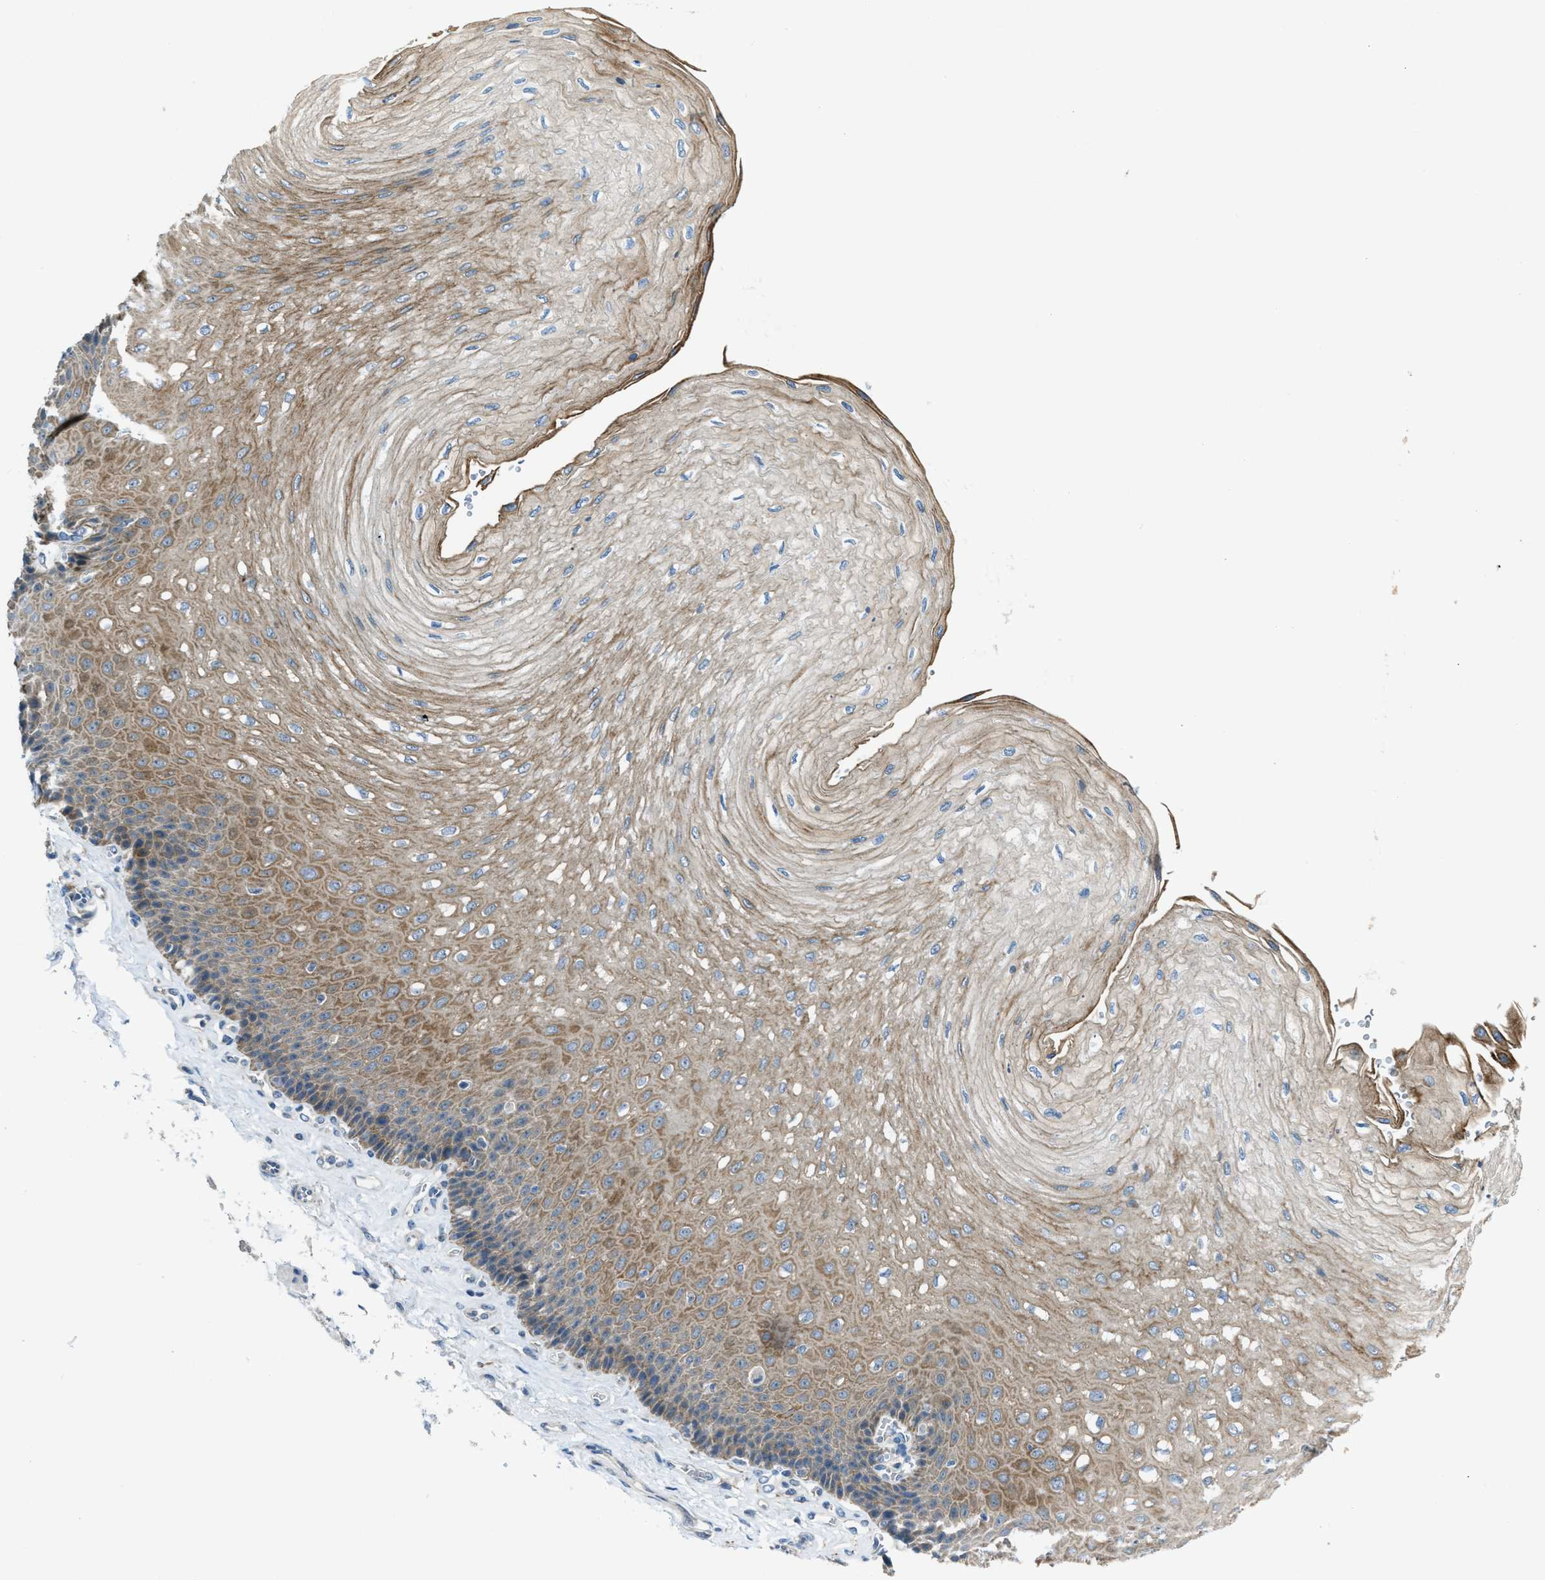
{"staining": {"intensity": "moderate", "quantity": ">75%", "location": "cytoplasmic/membranous"}, "tissue": "esophagus", "cell_type": "Squamous epithelial cells", "image_type": "normal", "snomed": [{"axis": "morphology", "description": "Normal tissue, NOS"}, {"axis": "topography", "description": "Esophagus"}], "caption": "A medium amount of moderate cytoplasmic/membranous positivity is seen in approximately >75% of squamous epithelial cells in unremarkable esophagus.", "gene": "CDON", "patient": {"sex": "female", "age": 72}}